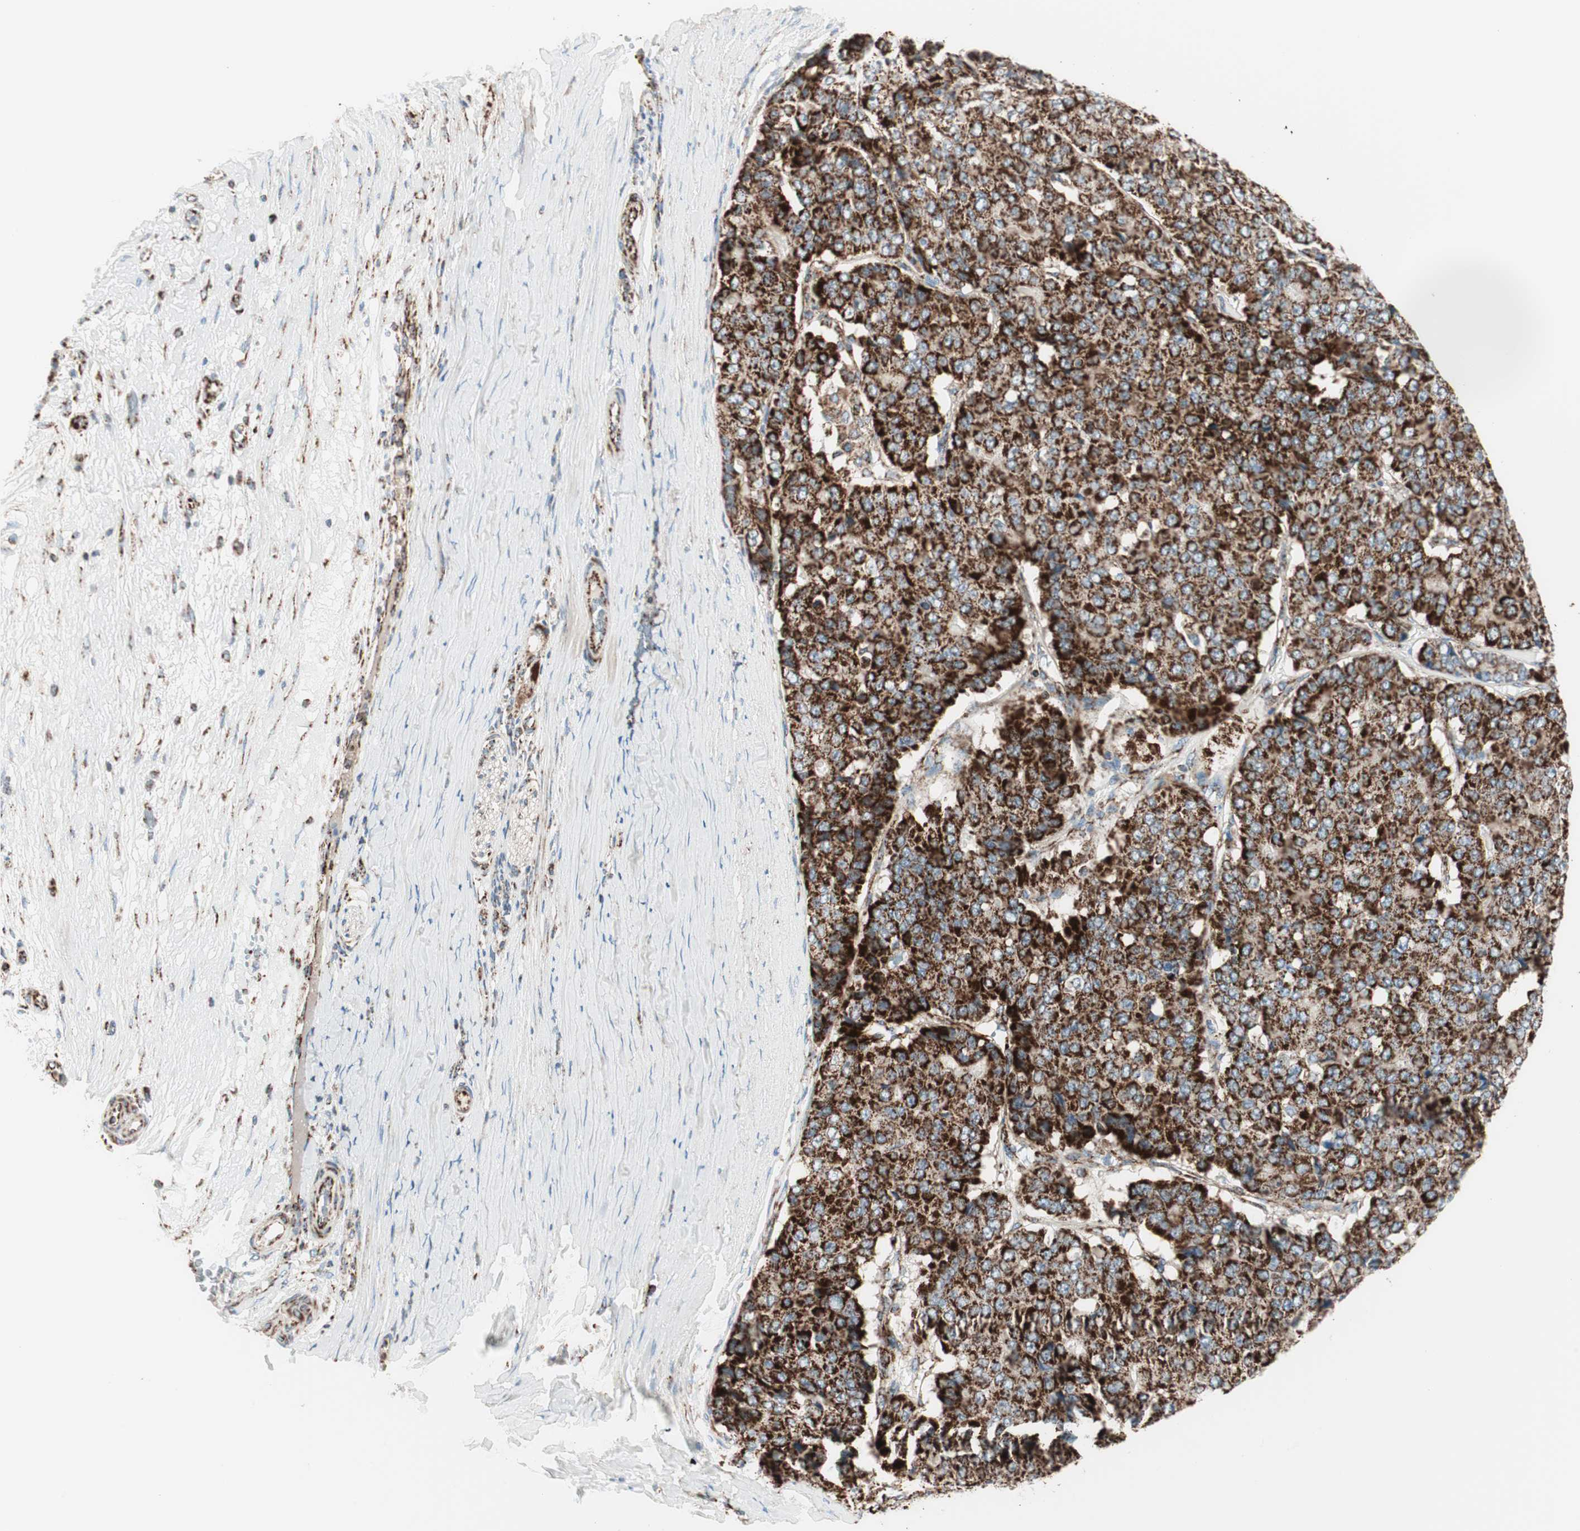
{"staining": {"intensity": "strong", "quantity": ">75%", "location": "cytoplasmic/membranous"}, "tissue": "pancreatic cancer", "cell_type": "Tumor cells", "image_type": "cancer", "snomed": [{"axis": "morphology", "description": "Adenocarcinoma, NOS"}, {"axis": "topography", "description": "Pancreas"}], "caption": "Strong cytoplasmic/membranous expression for a protein is identified in approximately >75% of tumor cells of adenocarcinoma (pancreatic) using immunohistochemistry.", "gene": "TOMM20", "patient": {"sex": "male", "age": 50}}